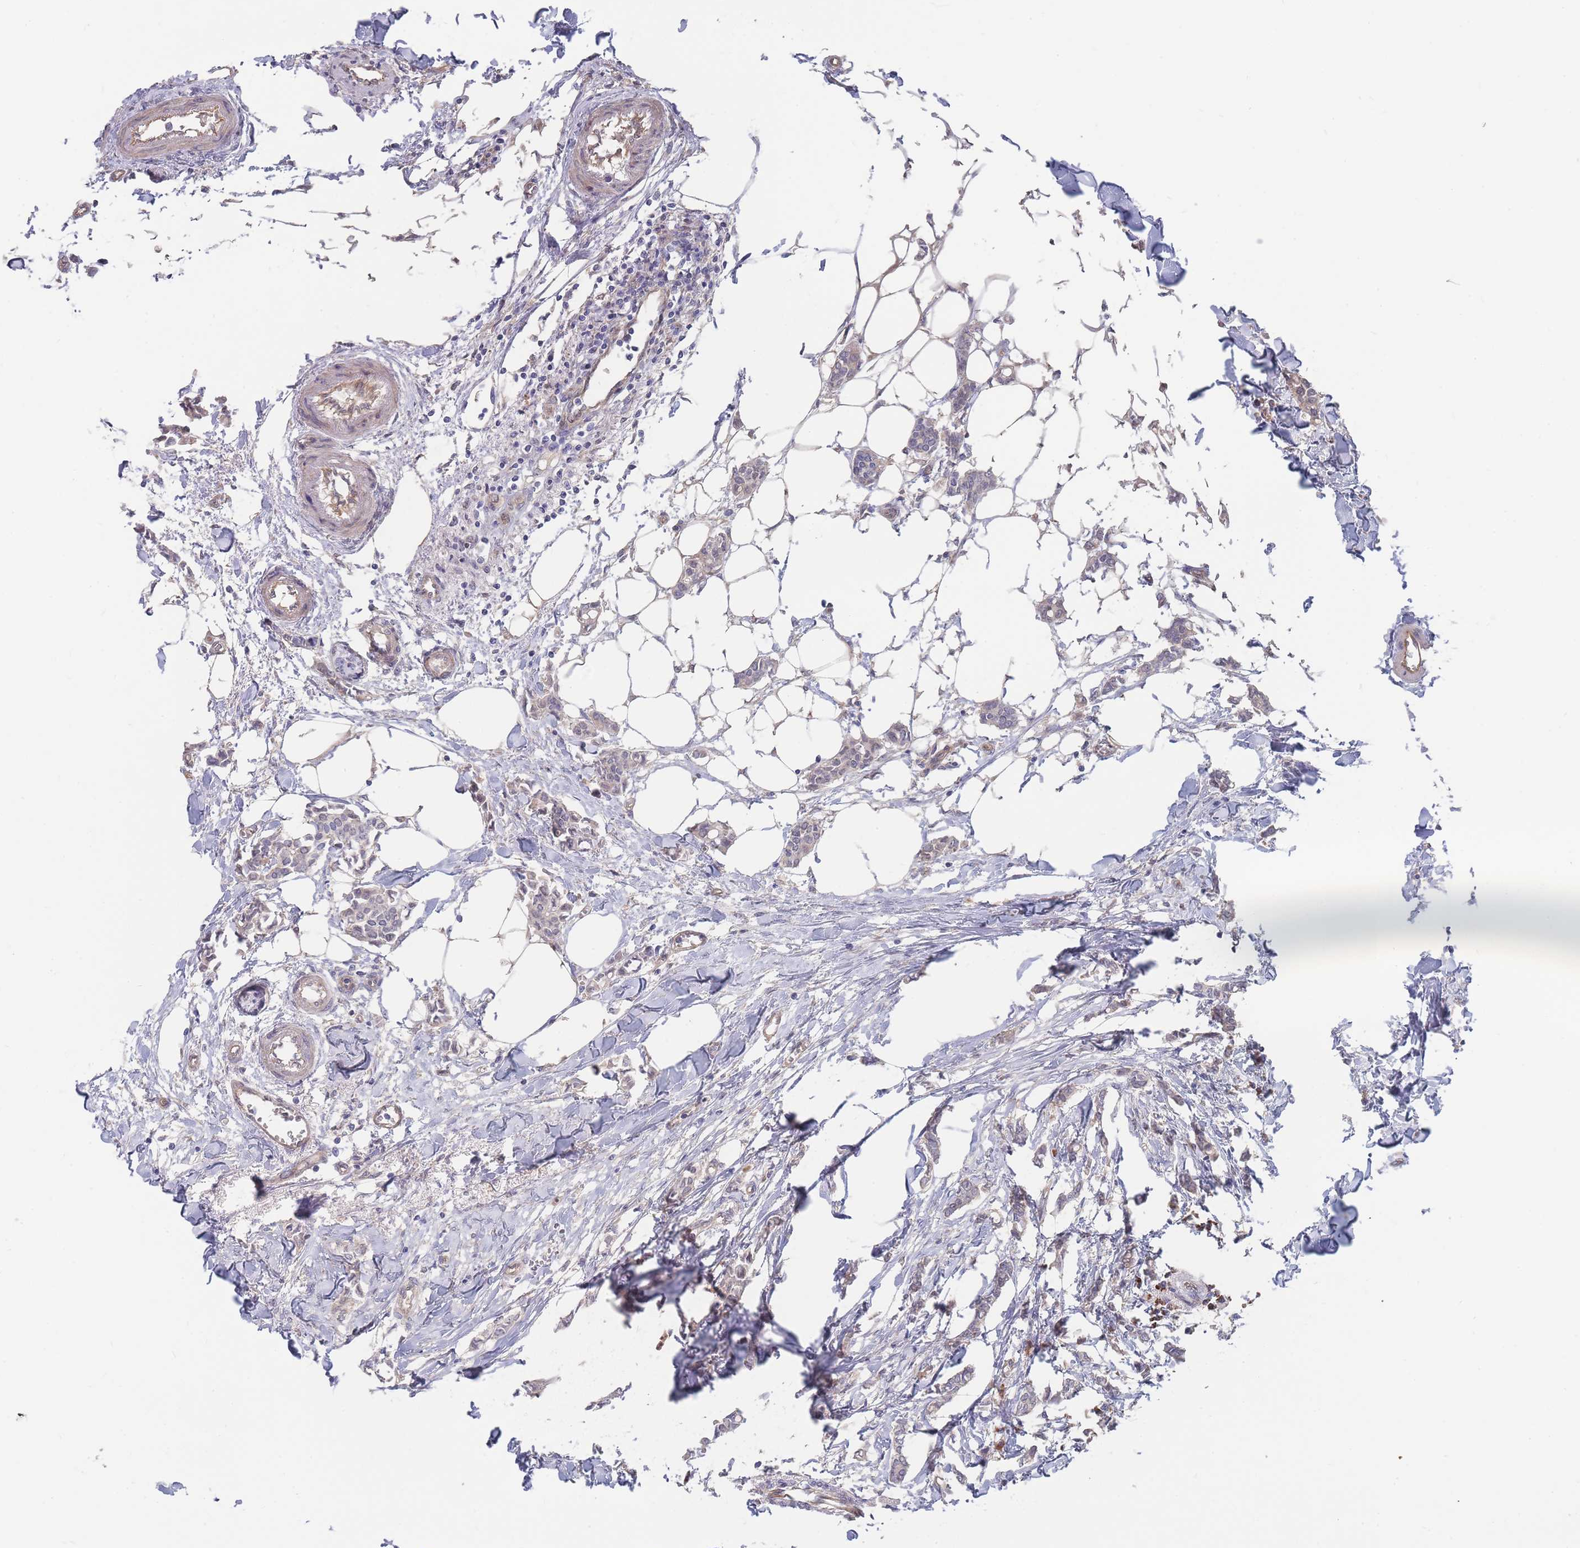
{"staining": {"intensity": "weak", "quantity": "25%-75%", "location": "cytoplasmic/membranous"}, "tissue": "breast cancer", "cell_type": "Tumor cells", "image_type": "cancer", "snomed": [{"axis": "morphology", "description": "Duct carcinoma"}, {"axis": "topography", "description": "Breast"}], "caption": "A brown stain shows weak cytoplasmic/membranous expression of a protein in breast cancer tumor cells.", "gene": "NUB1", "patient": {"sex": "female", "age": 41}}